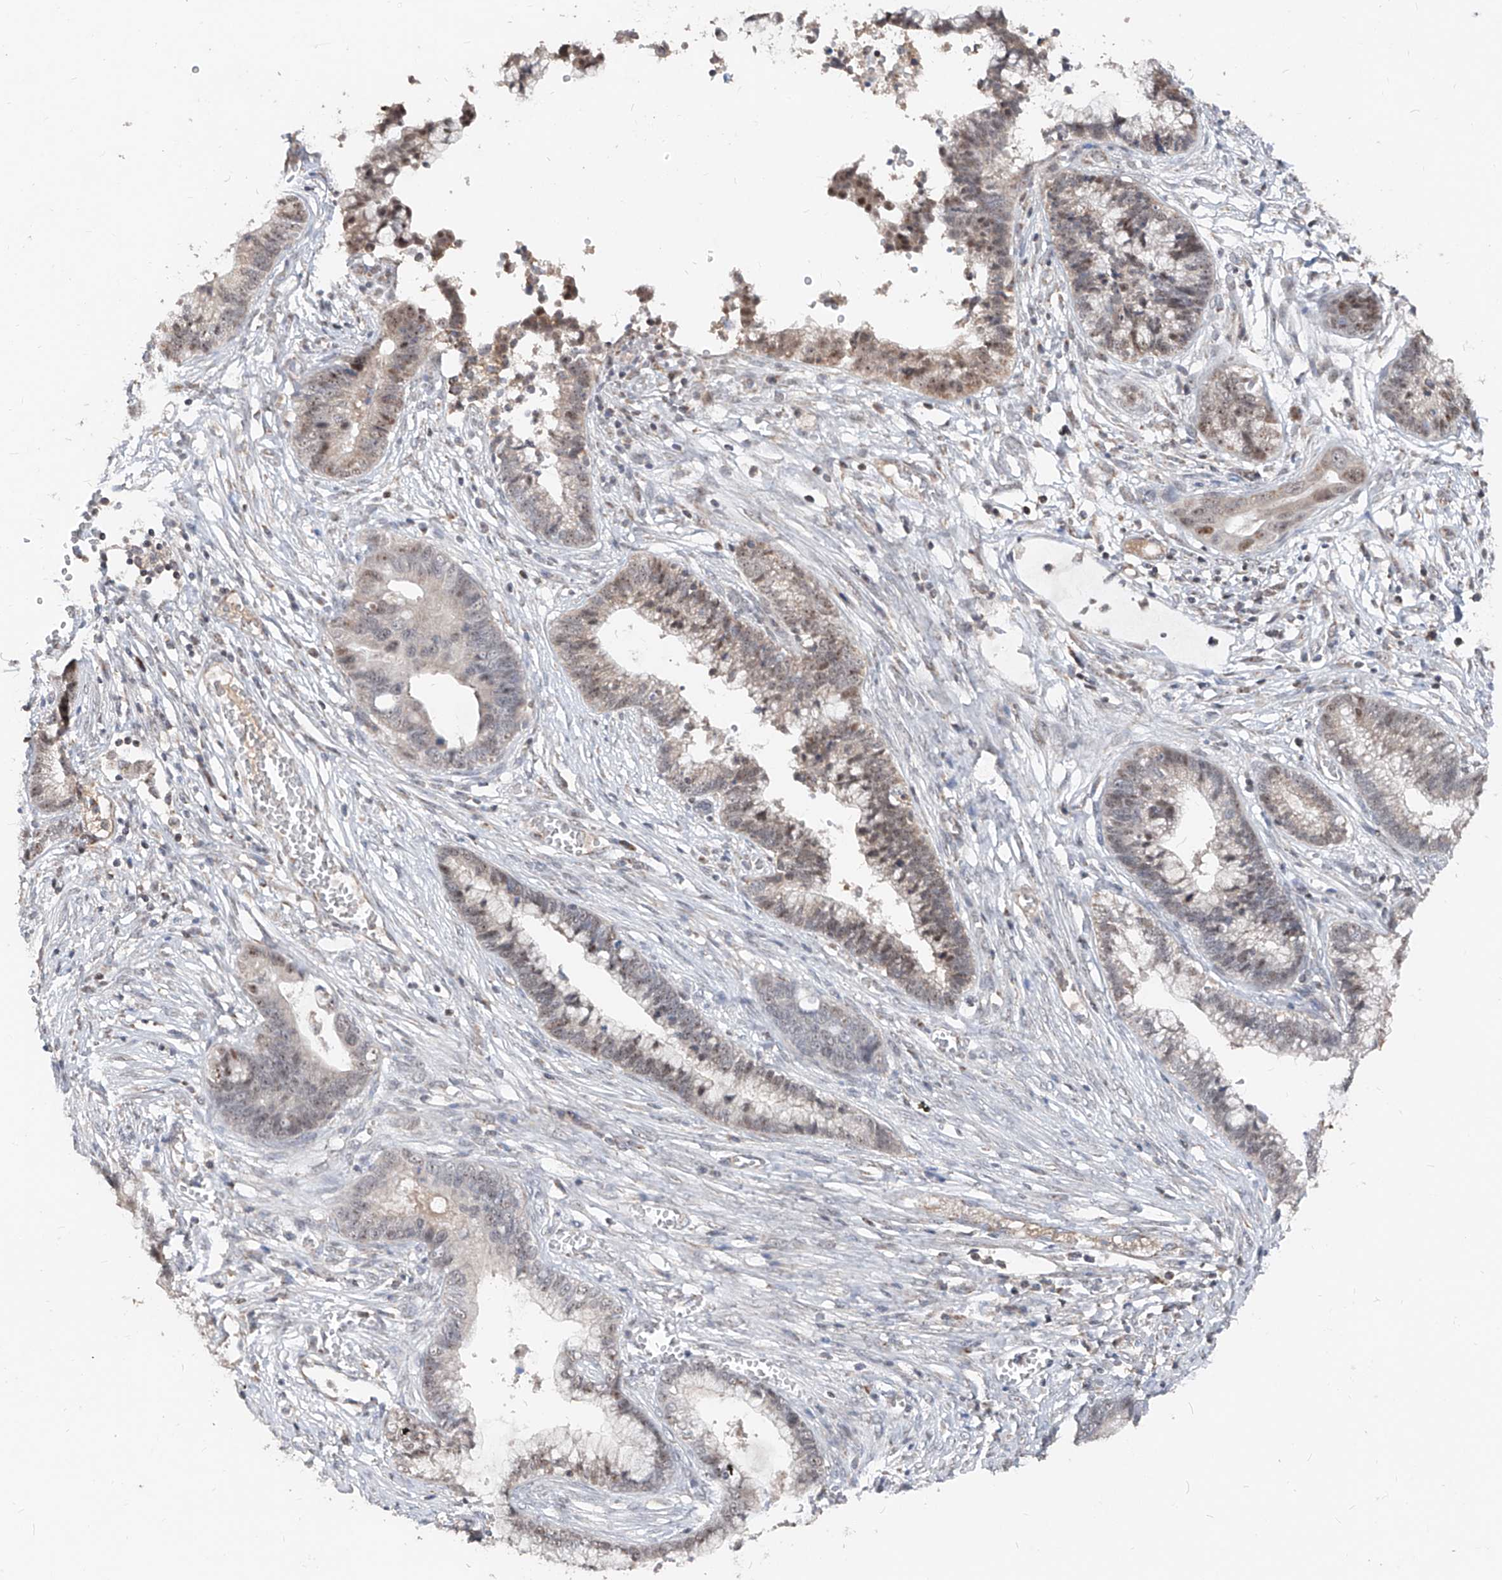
{"staining": {"intensity": "weak", "quantity": "25%-75%", "location": "cytoplasmic/membranous,nuclear"}, "tissue": "cervical cancer", "cell_type": "Tumor cells", "image_type": "cancer", "snomed": [{"axis": "morphology", "description": "Adenocarcinoma, NOS"}, {"axis": "topography", "description": "Cervix"}], "caption": "Protein analysis of cervical cancer (adenocarcinoma) tissue exhibits weak cytoplasmic/membranous and nuclear staining in approximately 25%-75% of tumor cells. The staining was performed using DAB (3,3'-diaminobenzidine) to visualize the protein expression in brown, while the nuclei were stained in blue with hematoxylin (Magnification: 20x).", "gene": "NDUFB3", "patient": {"sex": "female", "age": 44}}